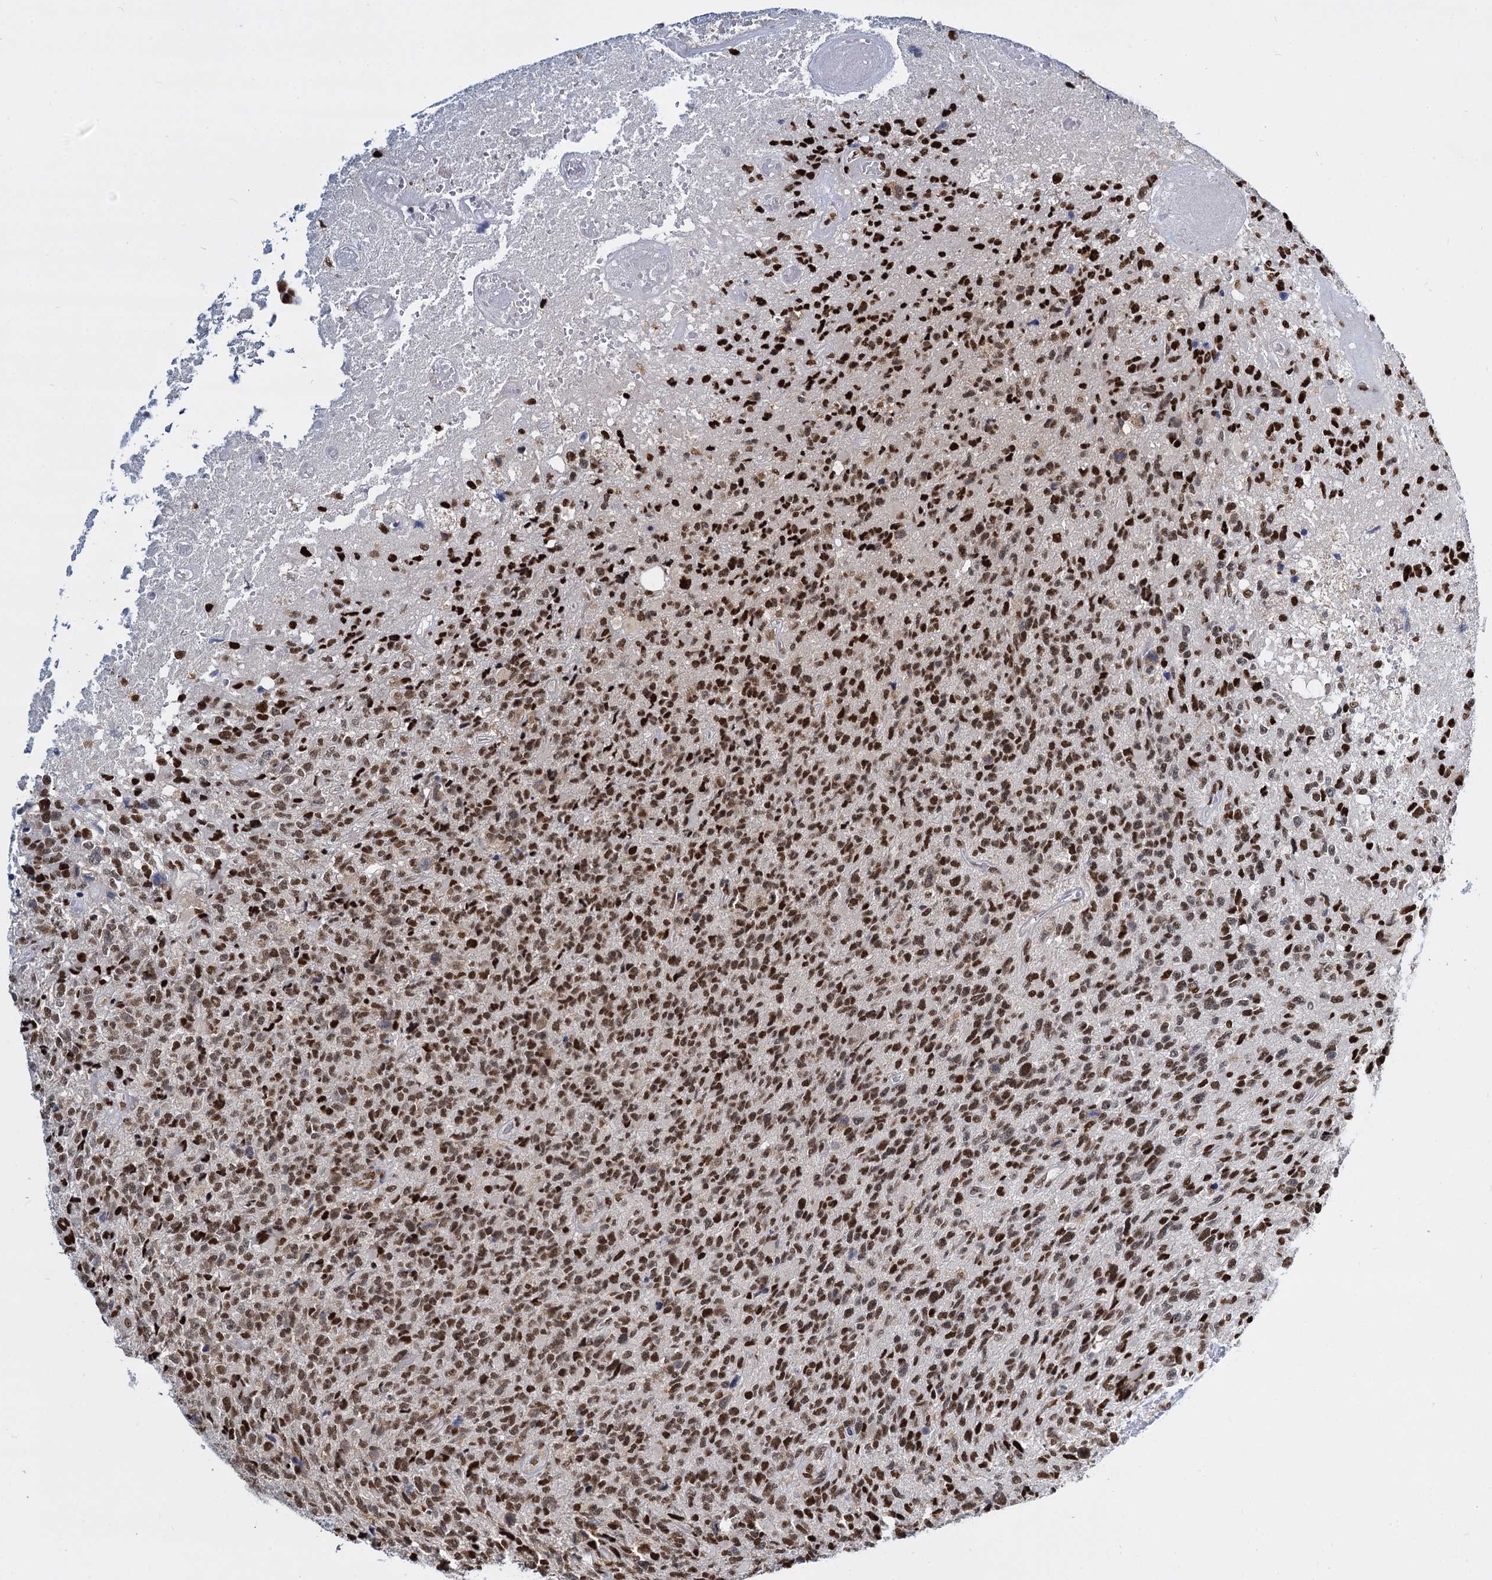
{"staining": {"intensity": "strong", "quantity": ">75%", "location": "nuclear"}, "tissue": "glioma", "cell_type": "Tumor cells", "image_type": "cancer", "snomed": [{"axis": "morphology", "description": "Glioma, malignant, High grade"}, {"axis": "topography", "description": "Brain"}], "caption": "Human glioma stained for a protein (brown) exhibits strong nuclear positive positivity in about >75% of tumor cells.", "gene": "DCPS", "patient": {"sex": "male", "age": 76}}